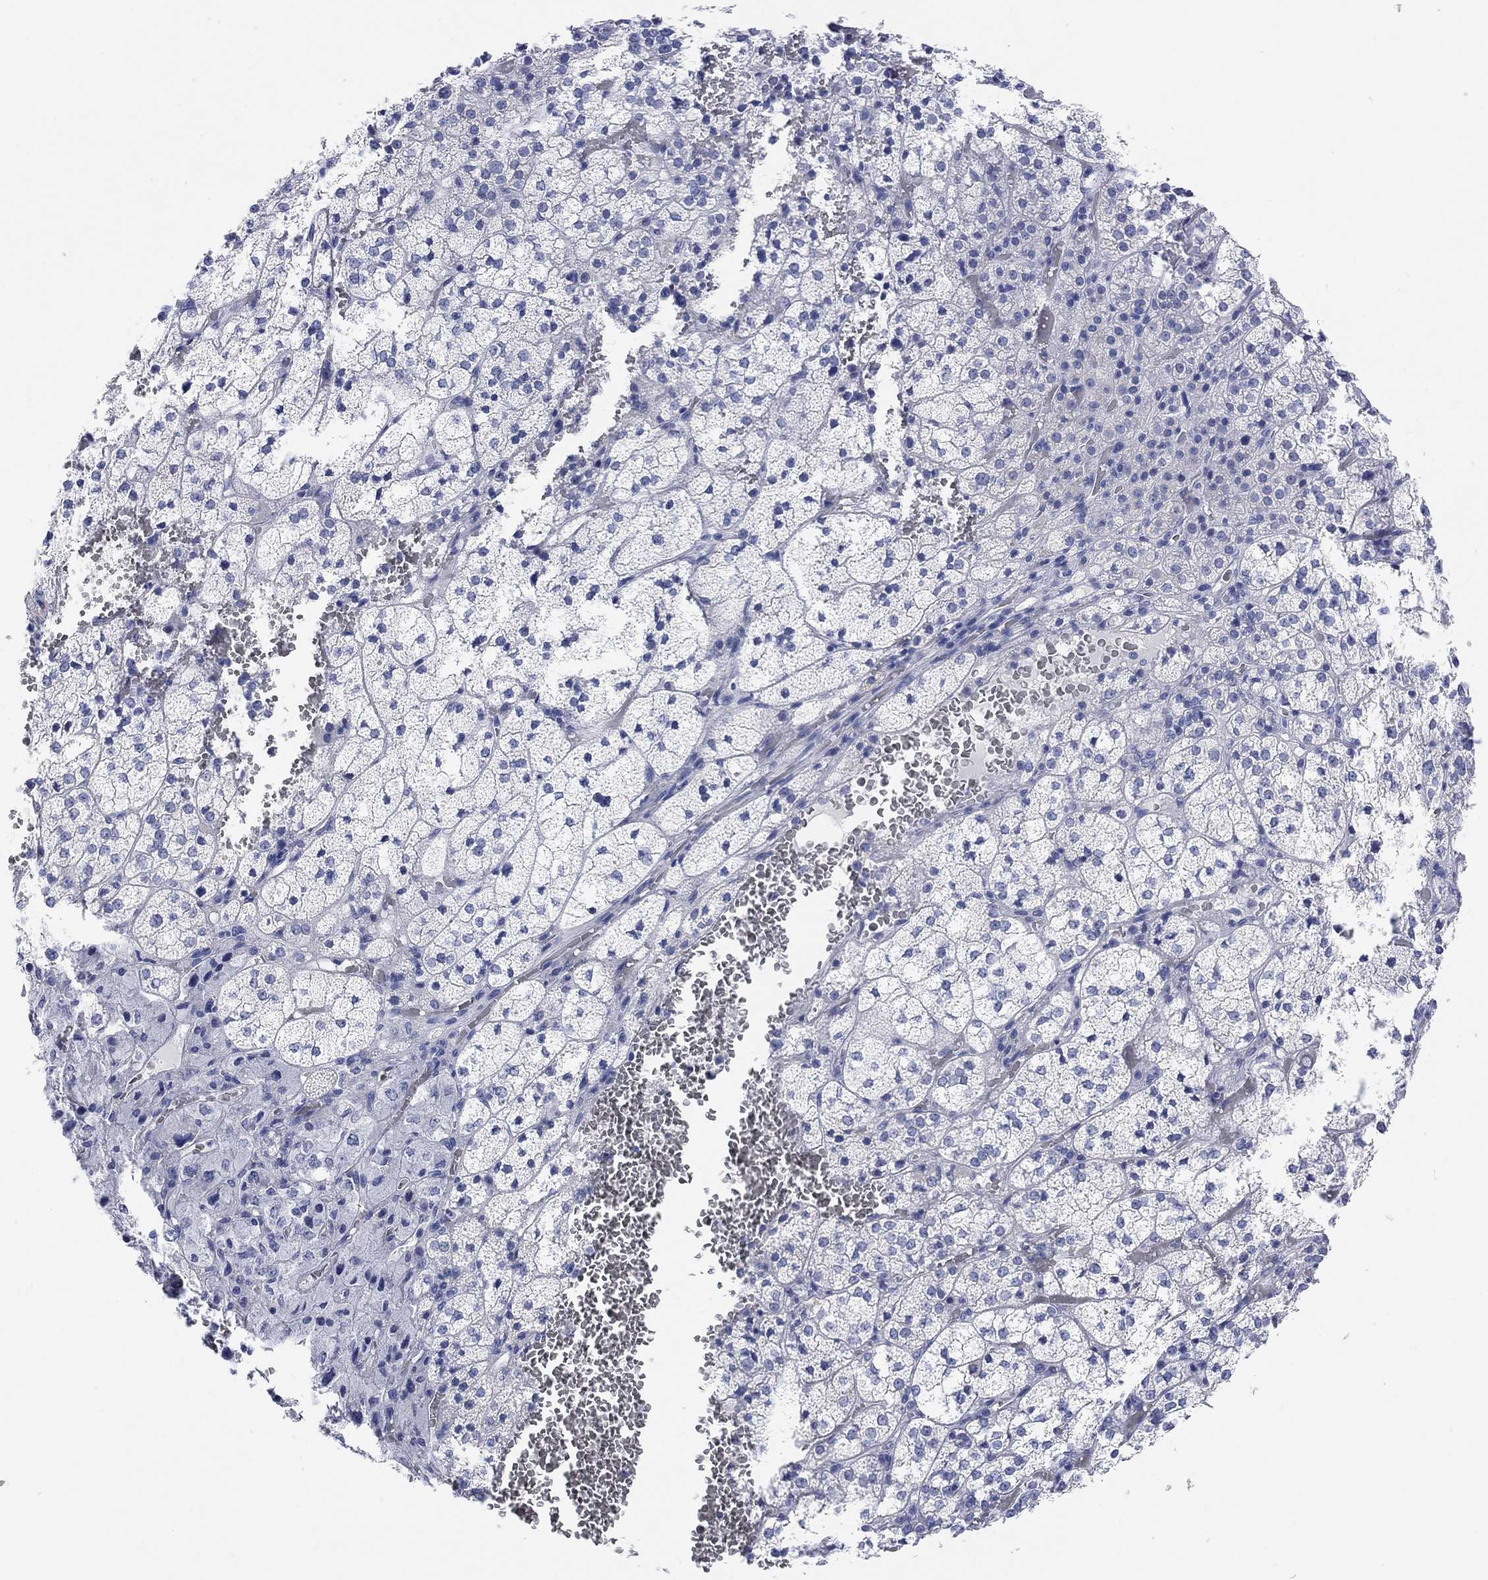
{"staining": {"intensity": "negative", "quantity": "none", "location": "none"}, "tissue": "adrenal gland", "cell_type": "Glandular cells", "image_type": "normal", "snomed": [{"axis": "morphology", "description": "Normal tissue, NOS"}, {"axis": "topography", "description": "Adrenal gland"}], "caption": "An image of adrenal gland stained for a protein shows no brown staining in glandular cells. (Immunohistochemistry, brightfield microscopy, high magnification).", "gene": "XIRP2", "patient": {"sex": "female", "age": 60}}